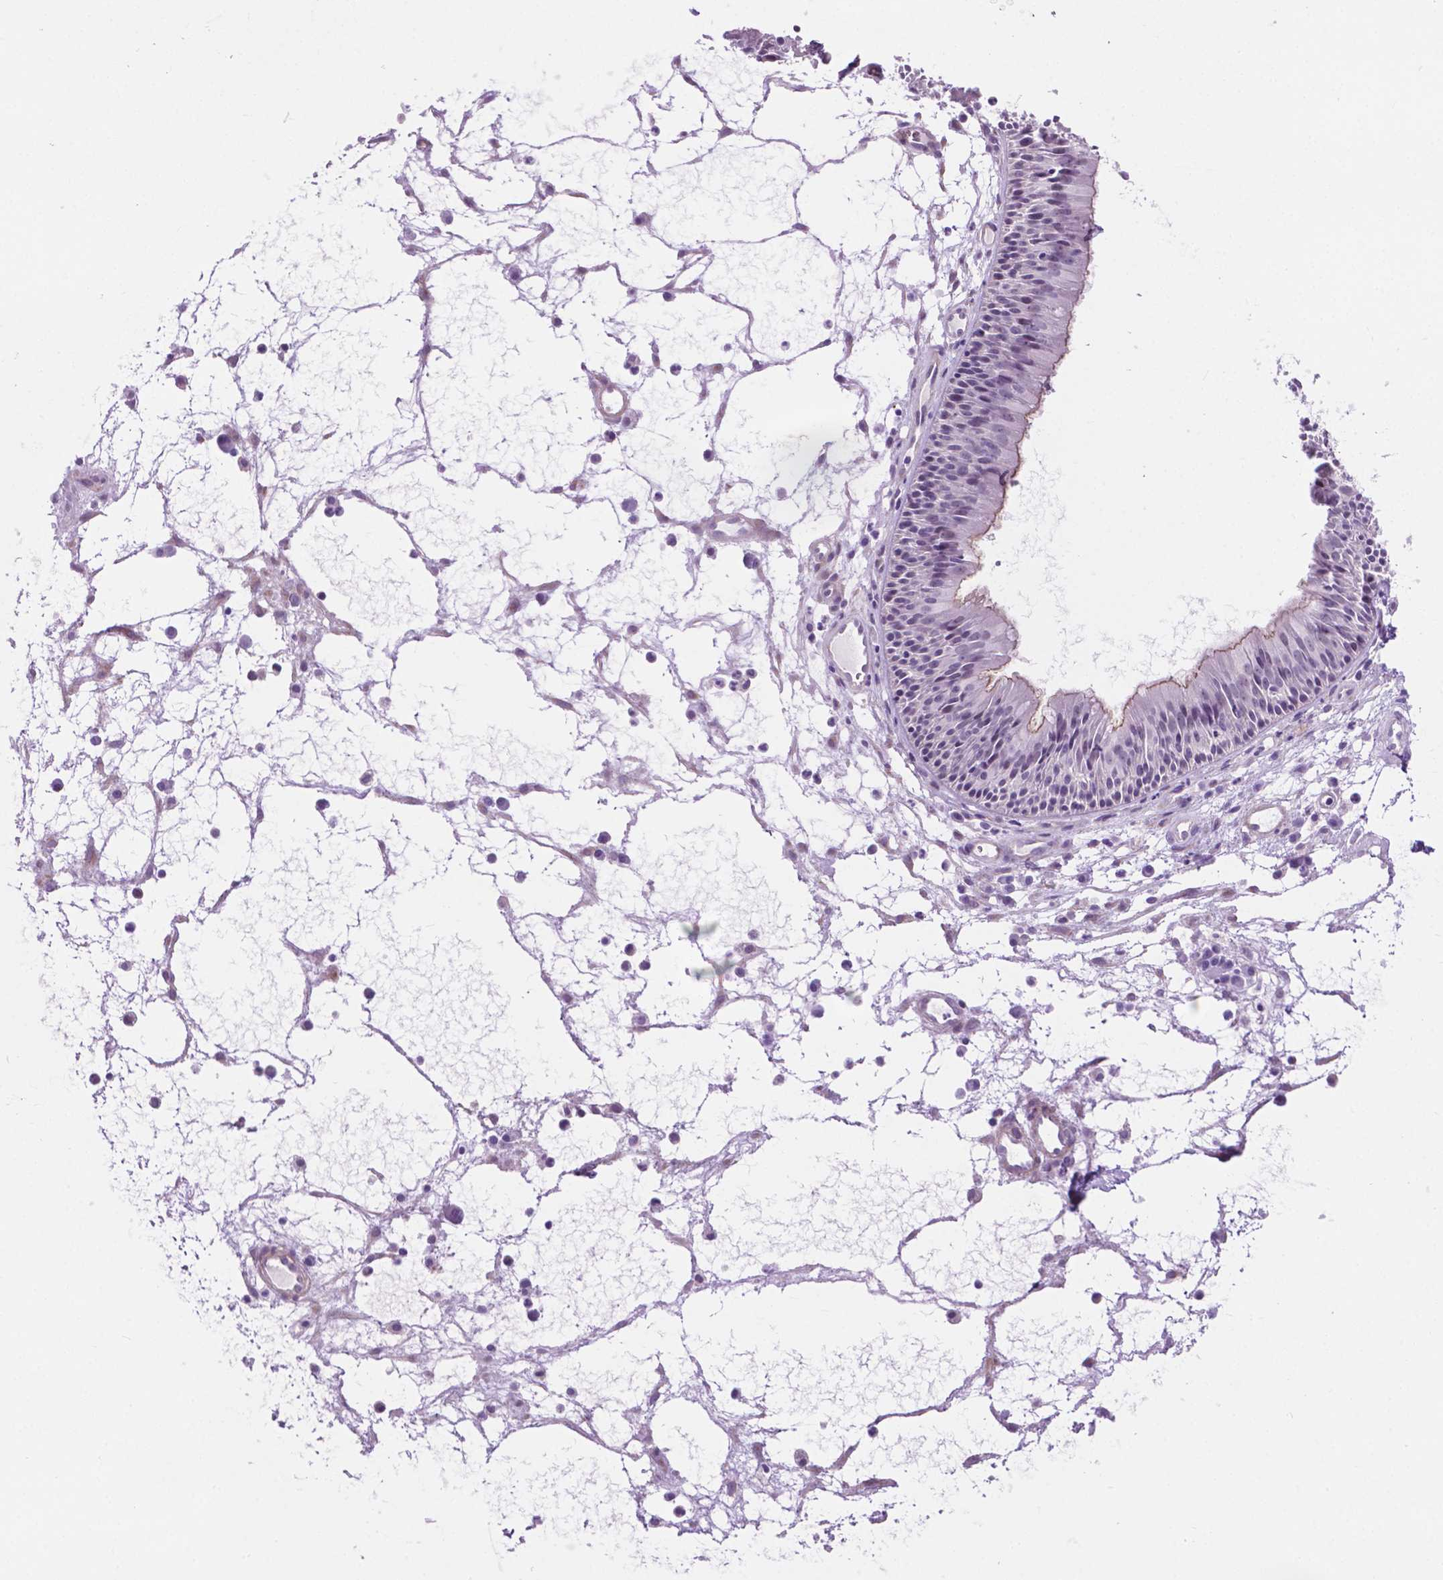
{"staining": {"intensity": "moderate", "quantity": "<25%", "location": "cytoplasmic/membranous"}, "tissue": "nasopharynx", "cell_type": "Respiratory epithelial cells", "image_type": "normal", "snomed": [{"axis": "morphology", "description": "Normal tissue, NOS"}, {"axis": "topography", "description": "Nasopharynx"}], "caption": "Immunohistochemistry of unremarkable nasopharynx reveals low levels of moderate cytoplasmic/membranous expression in about <25% of respiratory epithelial cells.", "gene": "ACY3", "patient": {"sex": "male", "age": 31}}